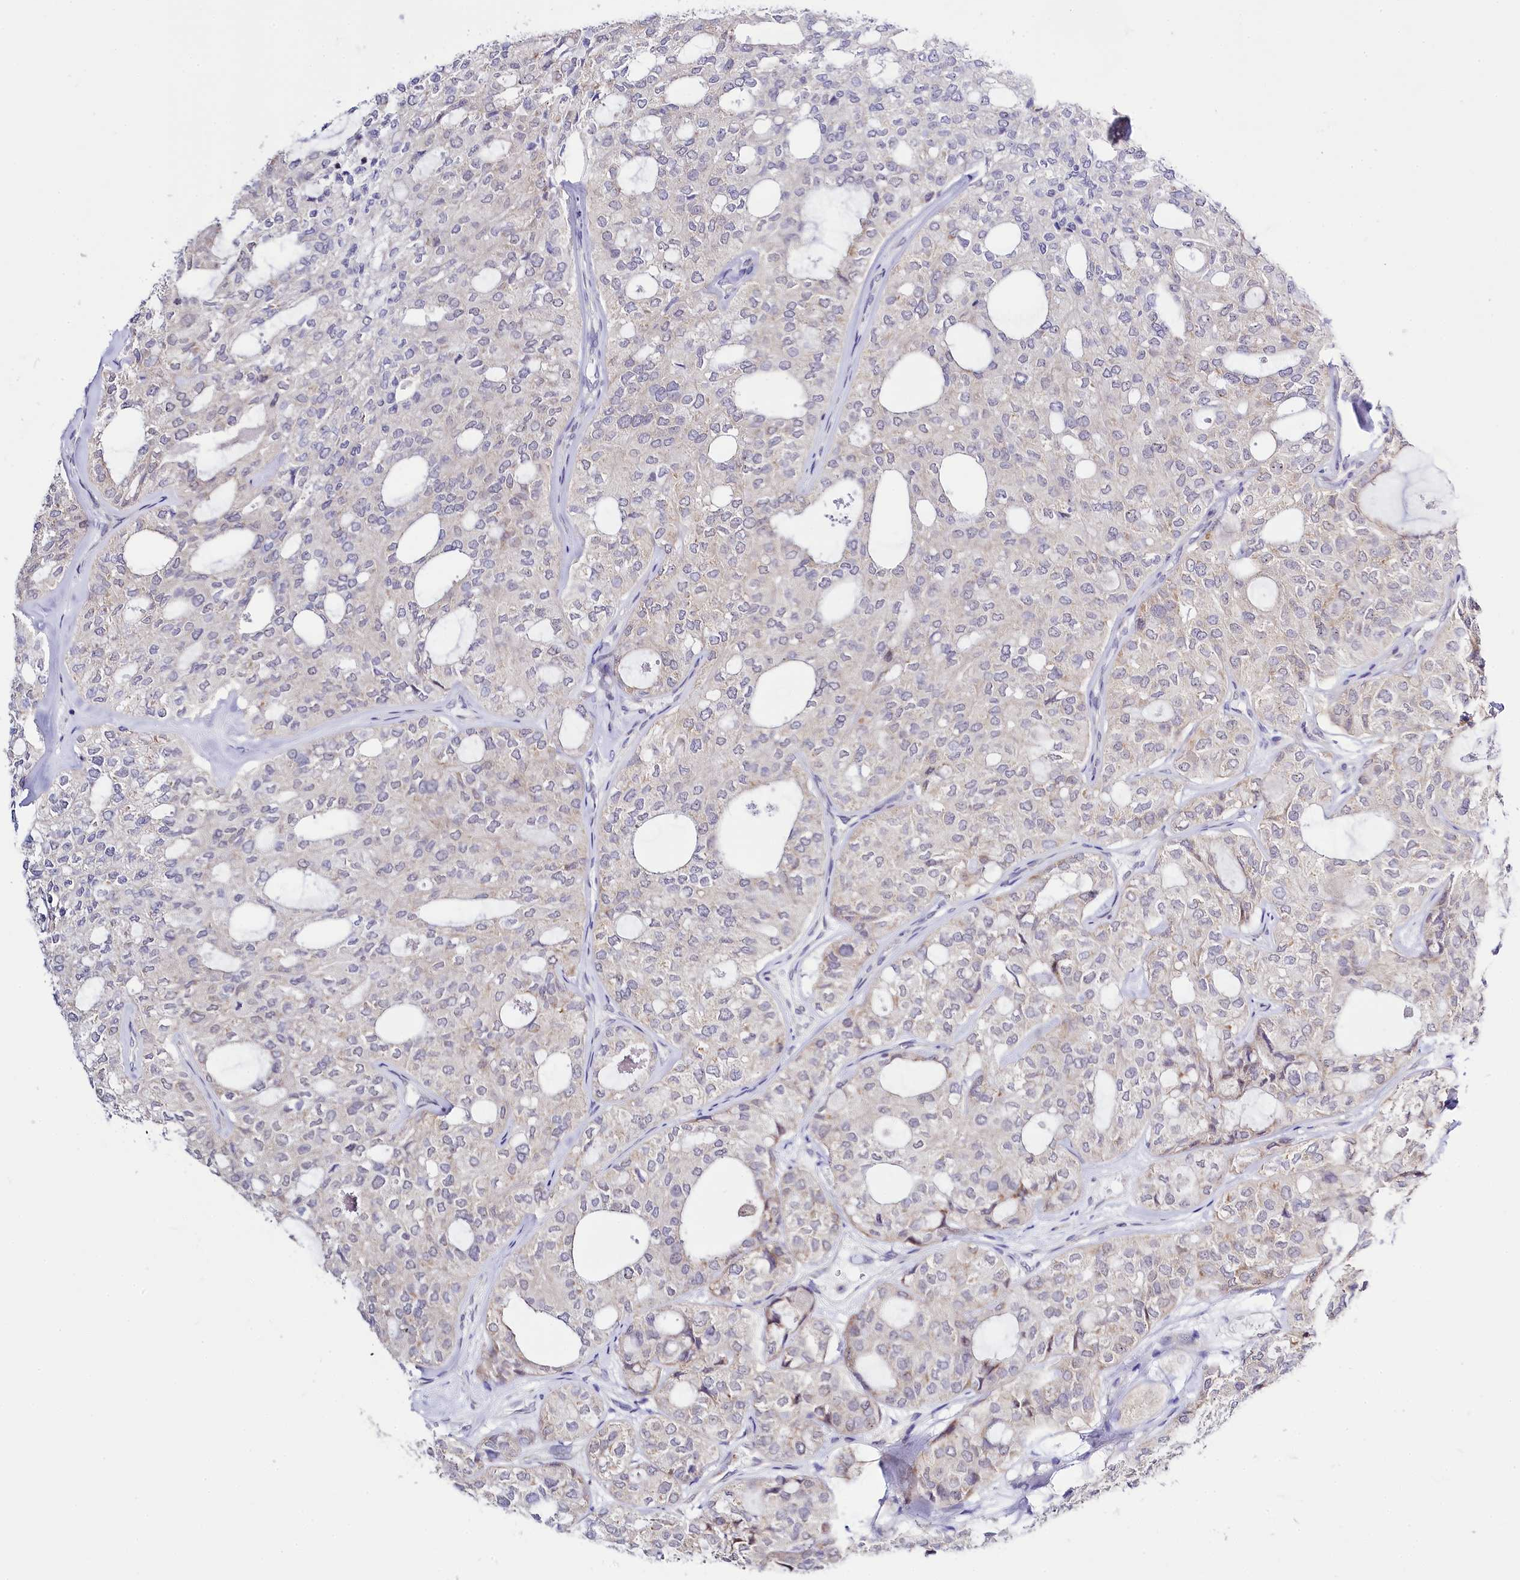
{"staining": {"intensity": "weak", "quantity": "<25%", "location": "cytoplasmic/membranous"}, "tissue": "thyroid cancer", "cell_type": "Tumor cells", "image_type": "cancer", "snomed": [{"axis": "morphology", "description": "Follicular adenoma carcinoma, NOS"}, {"axis": "topography", "description": "Thyroid gland"}], "caption": "High magnification brightfield microscopy of thyroid follicular adenoma carcinoma stained with DAB (3,3'-diaminobenzidine) (brown) and counterstained with hematoxylin (blue): tumor cells show no significant expression.", "gene": "SPATS2", "patient": {"sex": "male", "age": 75}}